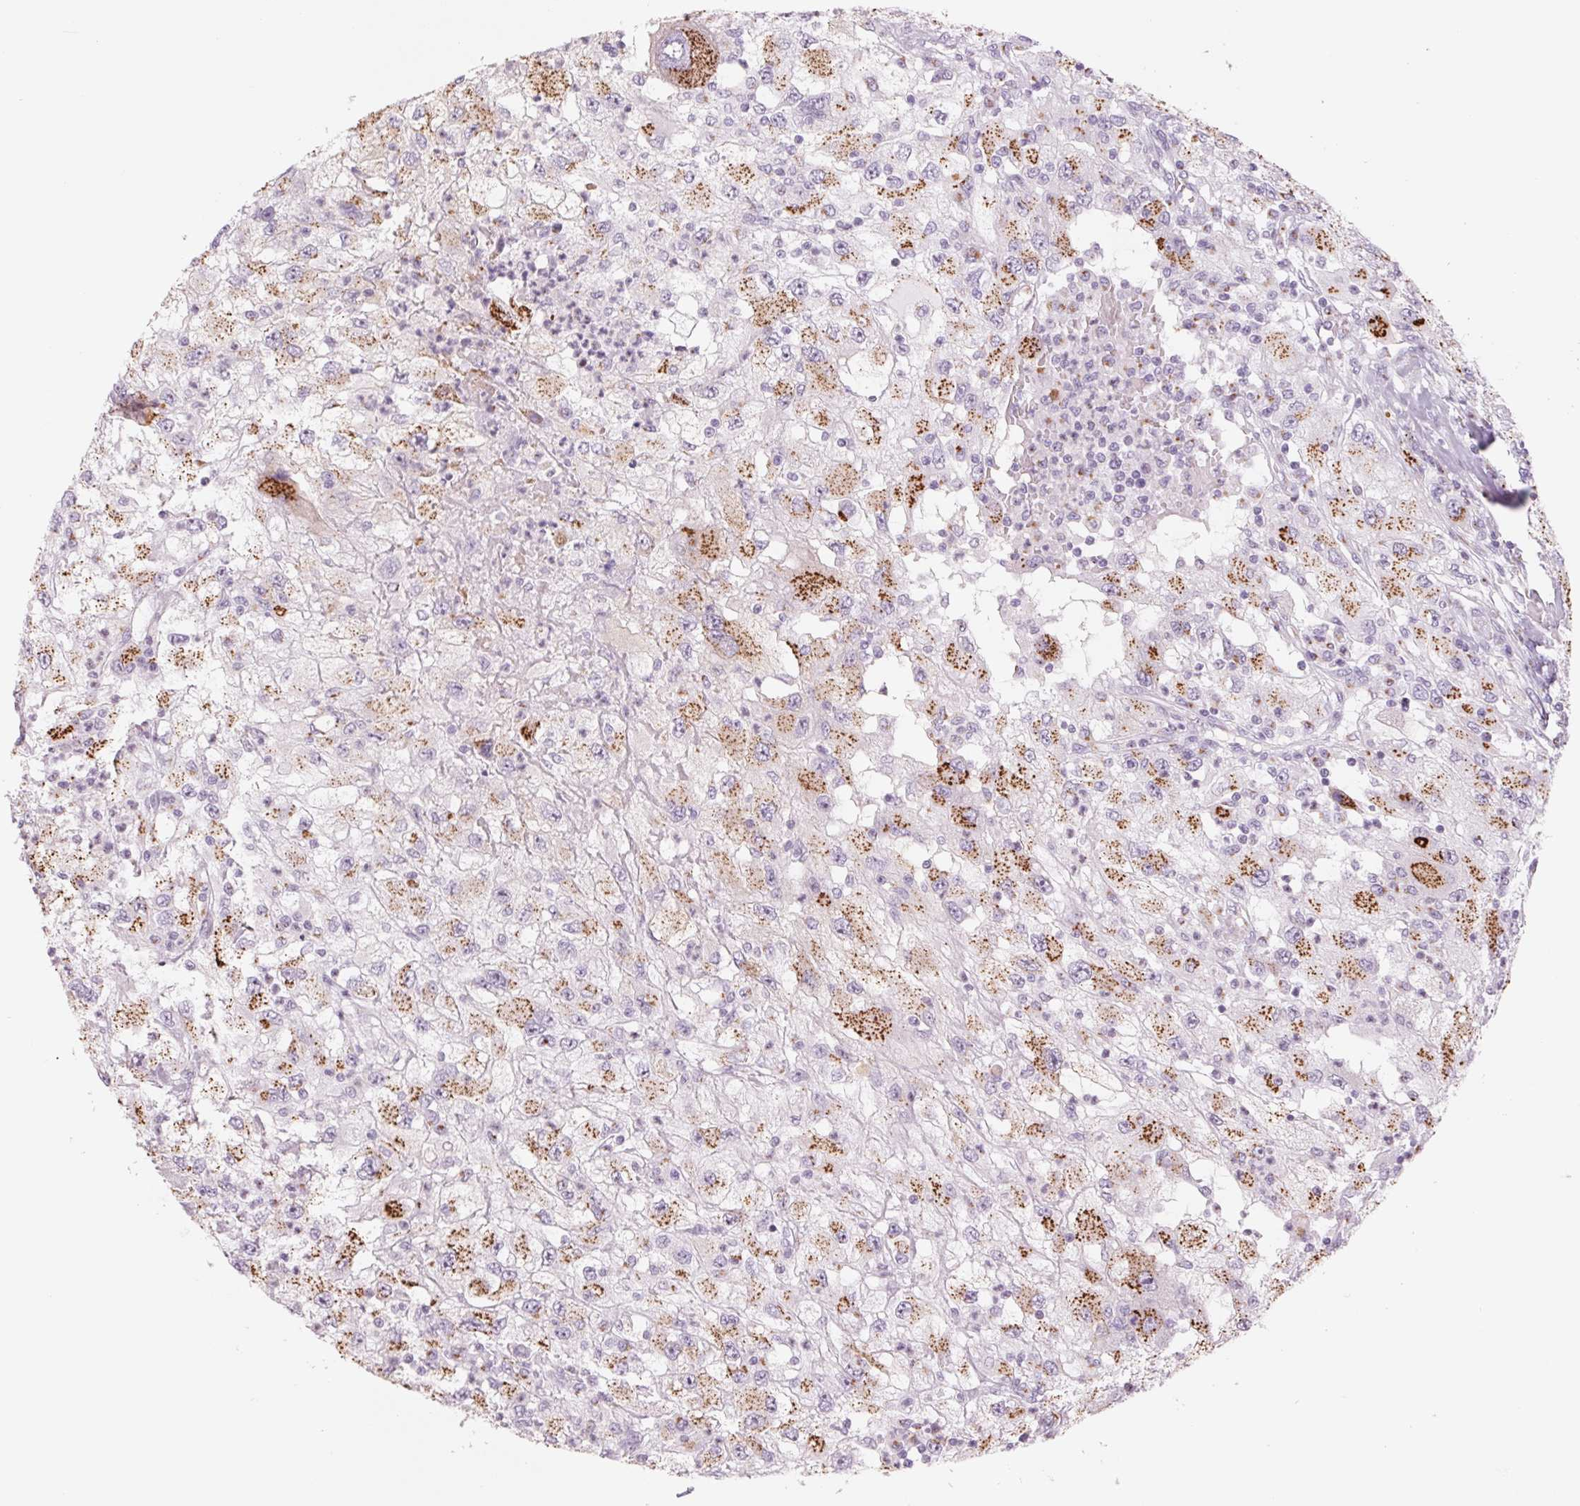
{"staining": {"intensity": "moderate", "quantity": ">75%", "location": "cytoplasmic/membranous"}, "tissue": "renal cancer", "cell_type": "Tumor cells", "image_type": "cancer", "snomed": [{"axis": "morphology", "description": "Adenocarcinoma, NOS"}, {"axis": "topography", "description": "Kidney"}], "caption": "Immunohistochemical staining of human renal cancer (adenocarcinoma) shows moderate cytoplasmic/membranous protein expression in about >75% of tumor cells. (brown staining indicates protein expression, while blue staining denotes nuclei).", "gene": "GALNT7", "patient": {"sex": "female", "age": 67}}